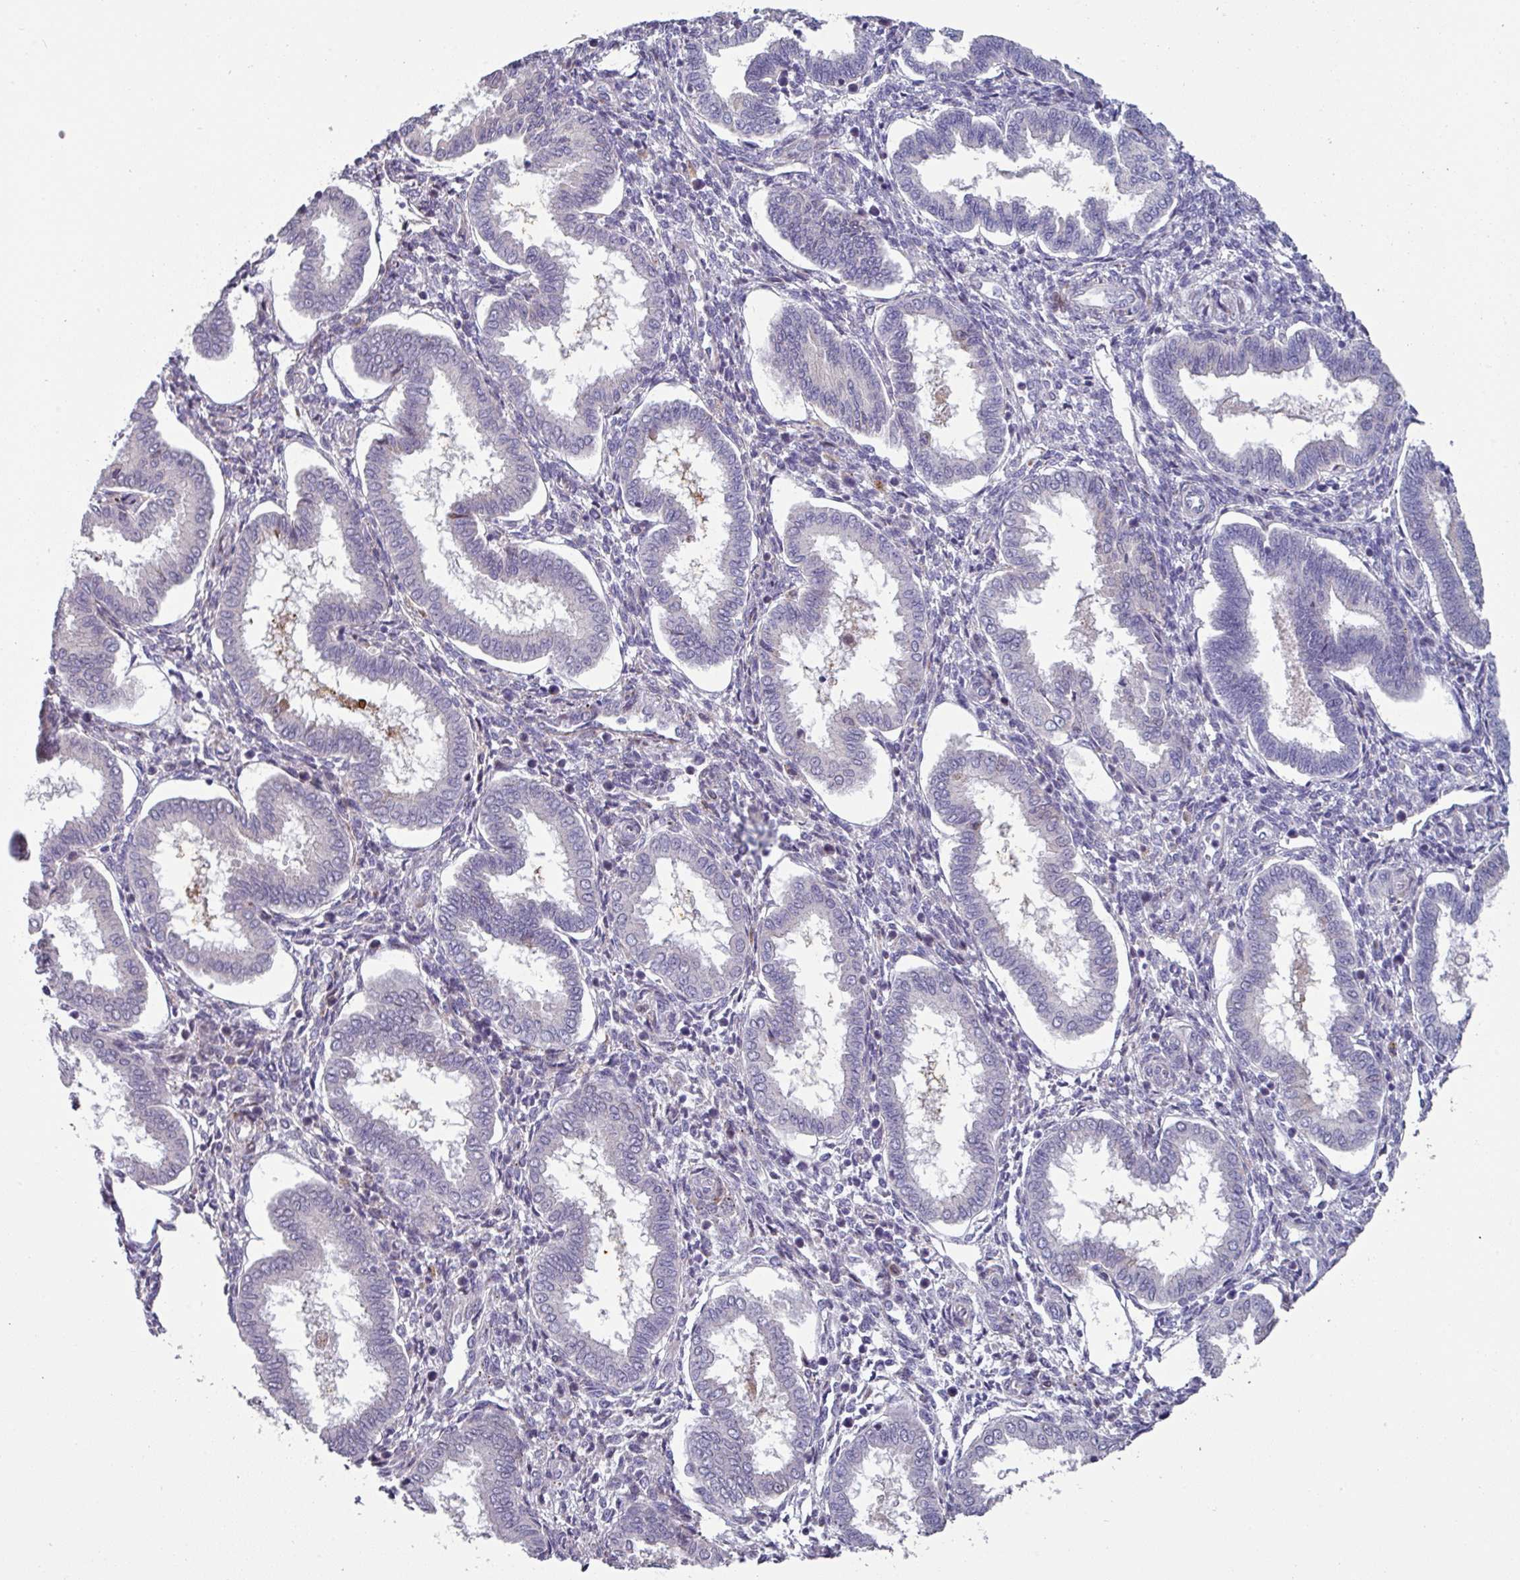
{"staining": {"intensity": "negative", "quantity": "none", "location": "none"}, "tissue": "endometrium", "cell_type": "Cells in endometrial stroma", "image_type": "normal", "snomed": [{"axis": "morphology", "description": "Normal tissue, NOS"}, {"axis": "topography", "description": "Endometrium"}], "caption": "Immunohistochemical staining of benign human endometrium reveals no significant expression in cells in endometrial stroma.", "gene": "KLHL3", "patient": {"sex": "female", "age": 24}}